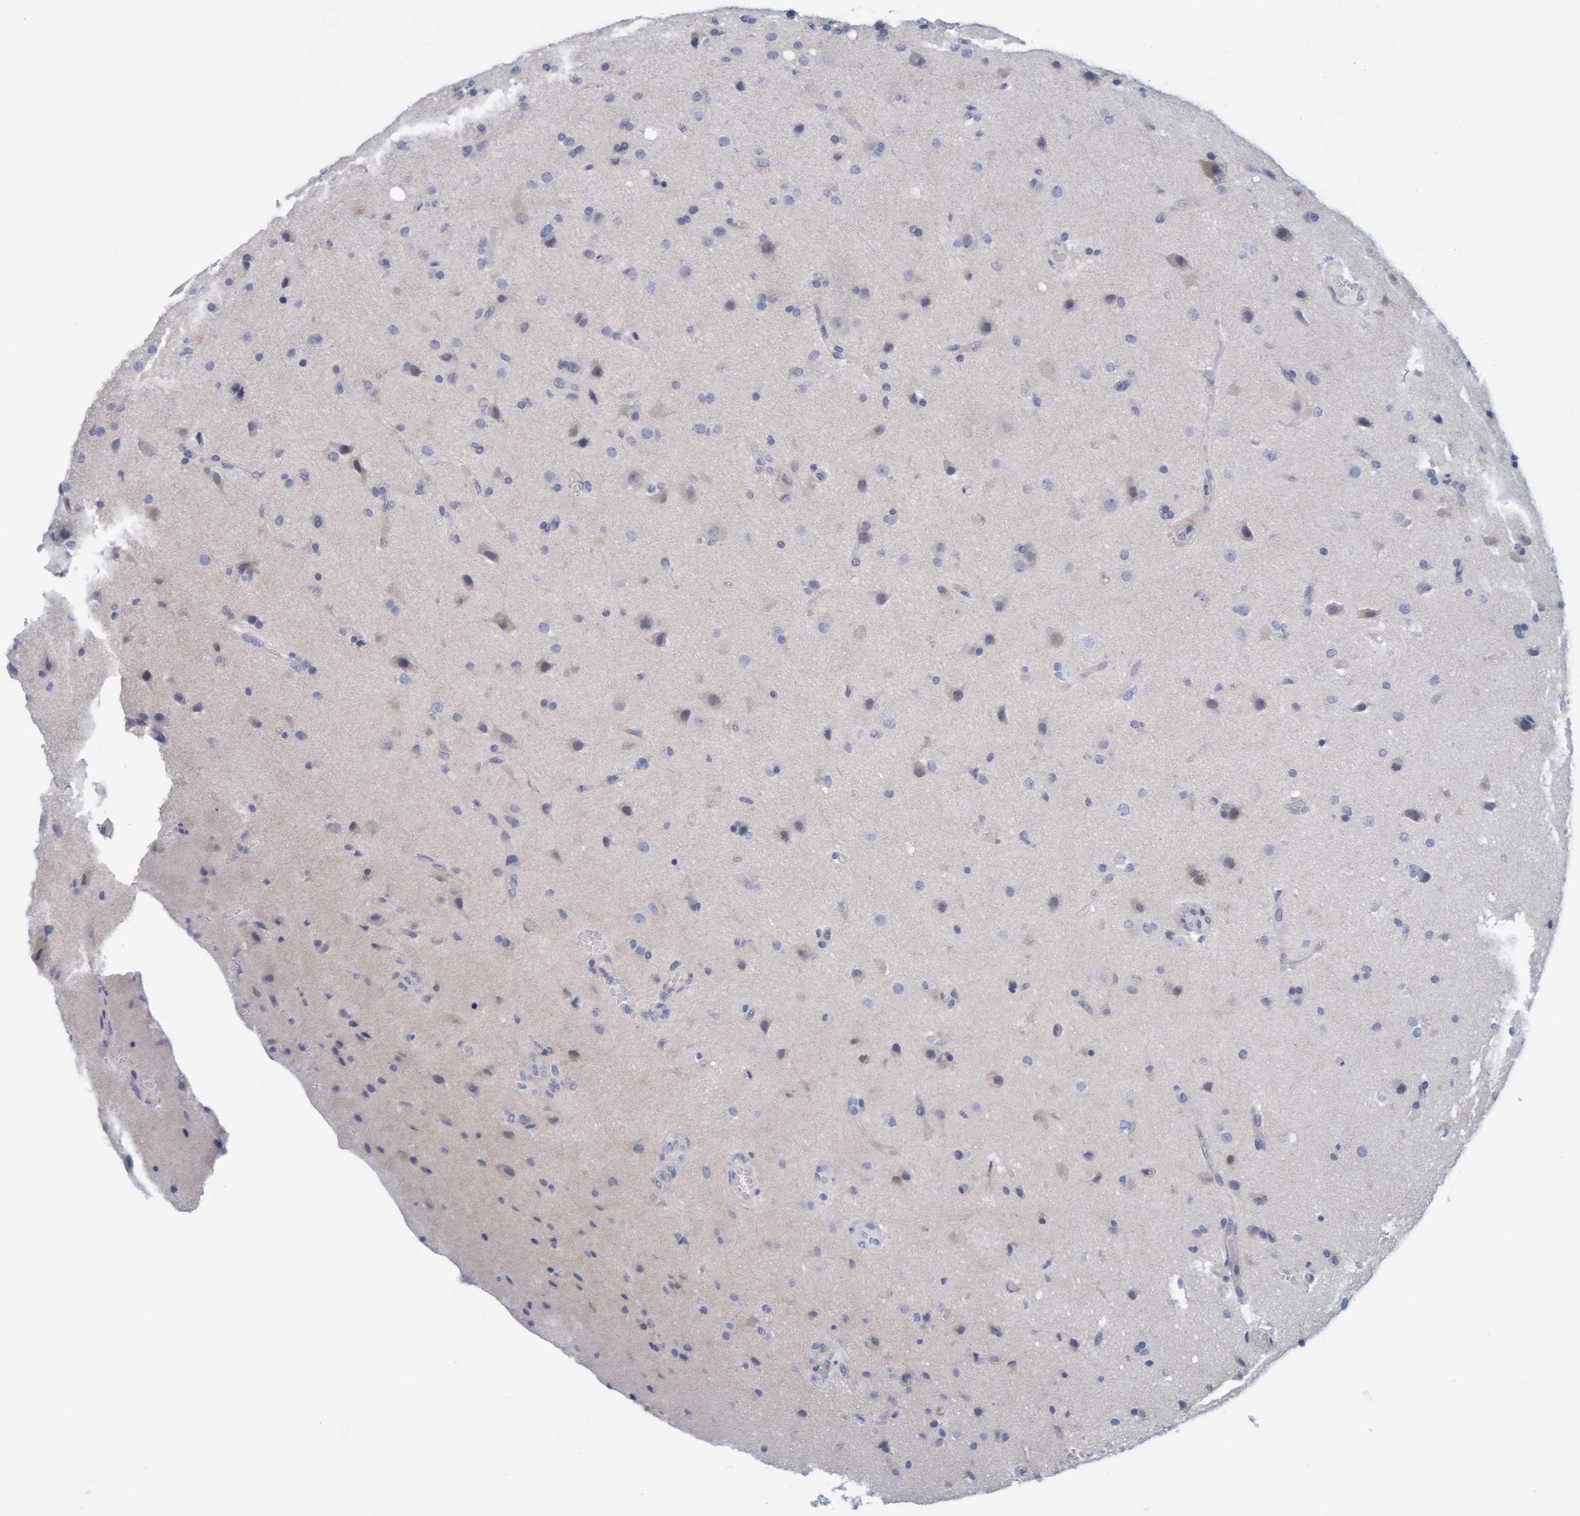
{"staining": {"intensity": "negative", "quantity": "none", "location": "none"}, "tissue": "glioma", "cell_type": "Tumor cells", "image_type": "cancer", "snomed": [{"axis": "morphology", "description": "Normal tissue, NOS"}, {"axis": "morphology", "description": "Glioma, malignant, High grade"}, {"axis": "topography", "description": "Cerebral cortex"}], "caption": "Photomicrograph shows no significant protein staining in tumor cells of glioma.", "gene": "CPA3", "patient": {"sex": "male", "age": 77}}